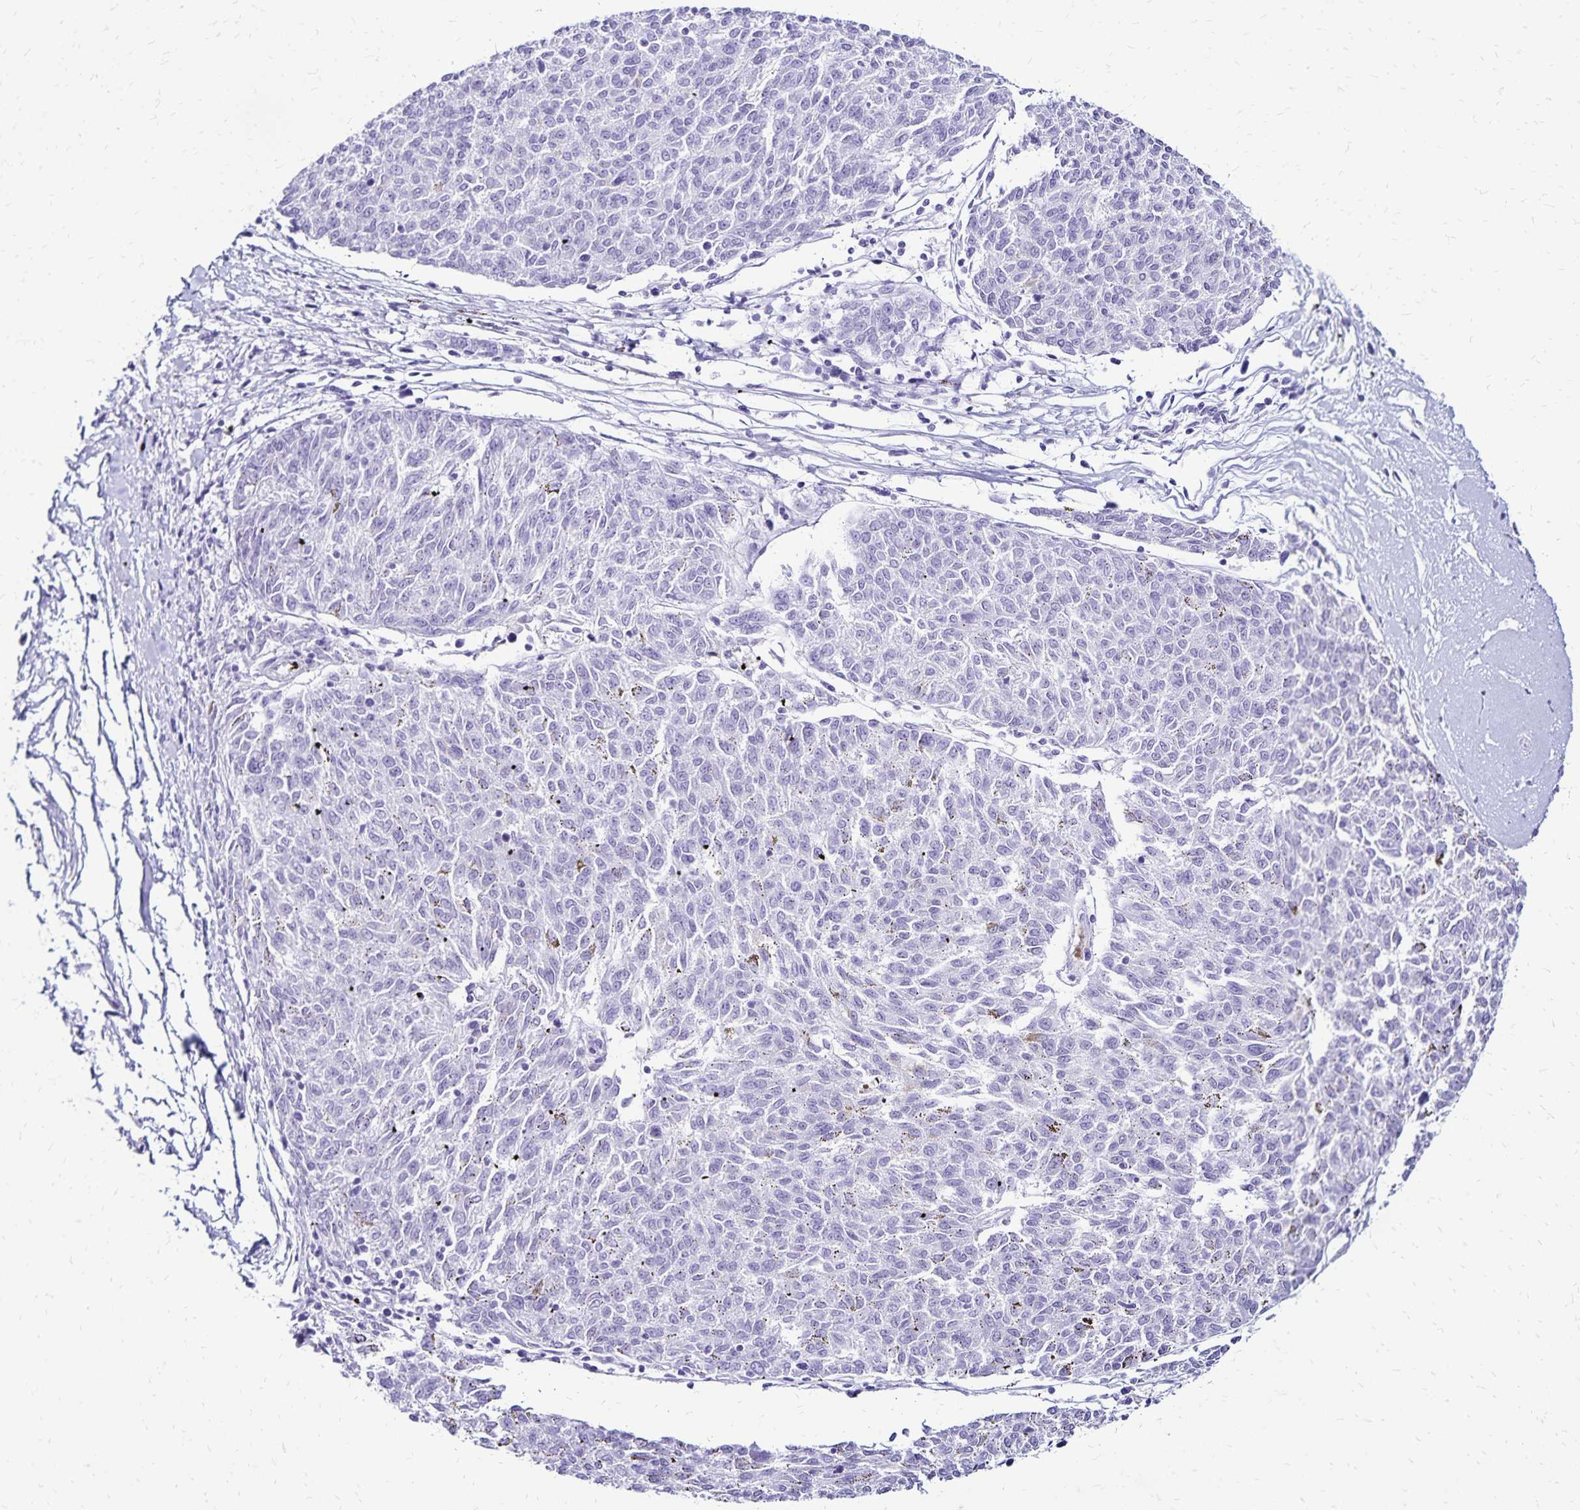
{"staining": {"intensity": "negative", "quantity": "none", "location": "none"}, "tissue": "melanoma", "cell_type": "Tumor cells", "image_type": "cancer", "snomed": [{"axis": "morphology", "description": "Malignant melanoma, NOS"}, {"axis": "topography", "description": "Skin"}], "caption": "IHC of human melanoma shows no positivity in tumor cells. (Immunohistochemistry (ihc), brightfield microscopy, high magnification).", "gene": "LIN28B", "patient": {"sex": "female", "age": 72}}